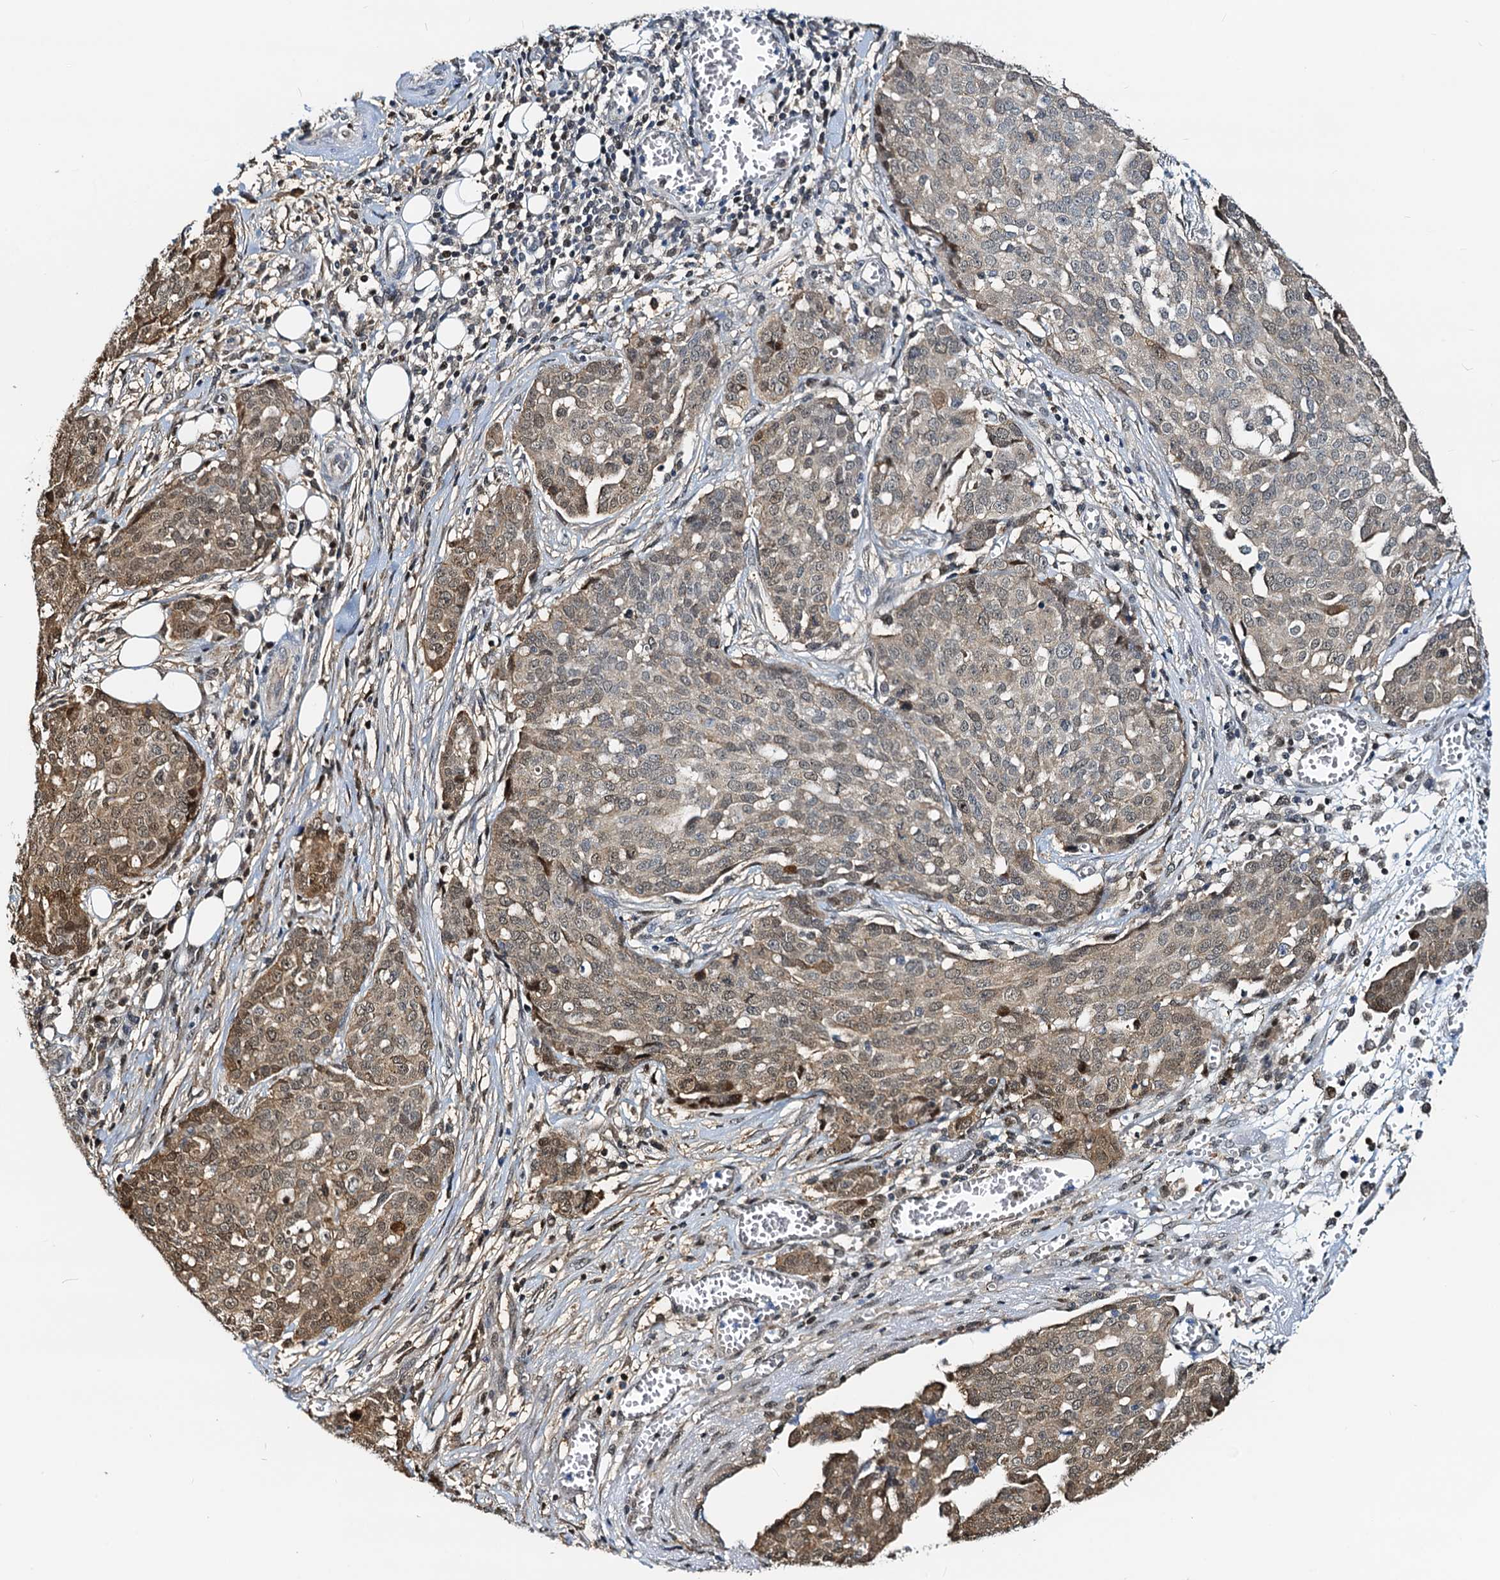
{"staining": {"intensity": "moderate", "quantity": "<25%", "location": "cytoplasmic/membranous,nuclear"}, "tissue": "ovarian cancer", "cell_type": "Tumor cells", "image_type": "cancer", "snomed": [{"axis": "morphology", "description": "Cystadenocarcinoma, serous, NOS"}, {"axis": "topography", "description": "Soft tissue"}, {"axis": "topography", "description": "Ovary"}], "caption": "Immunohistochemical staining of ovarian cancer (serous cystadenocarcinoma) exhibits low levels of moderate cytoplasmic/membranous and nuclear expression in about <25% of tumor cells.", "gene": "PTGES3", "patient": {"sex": "female", "age": 57}}